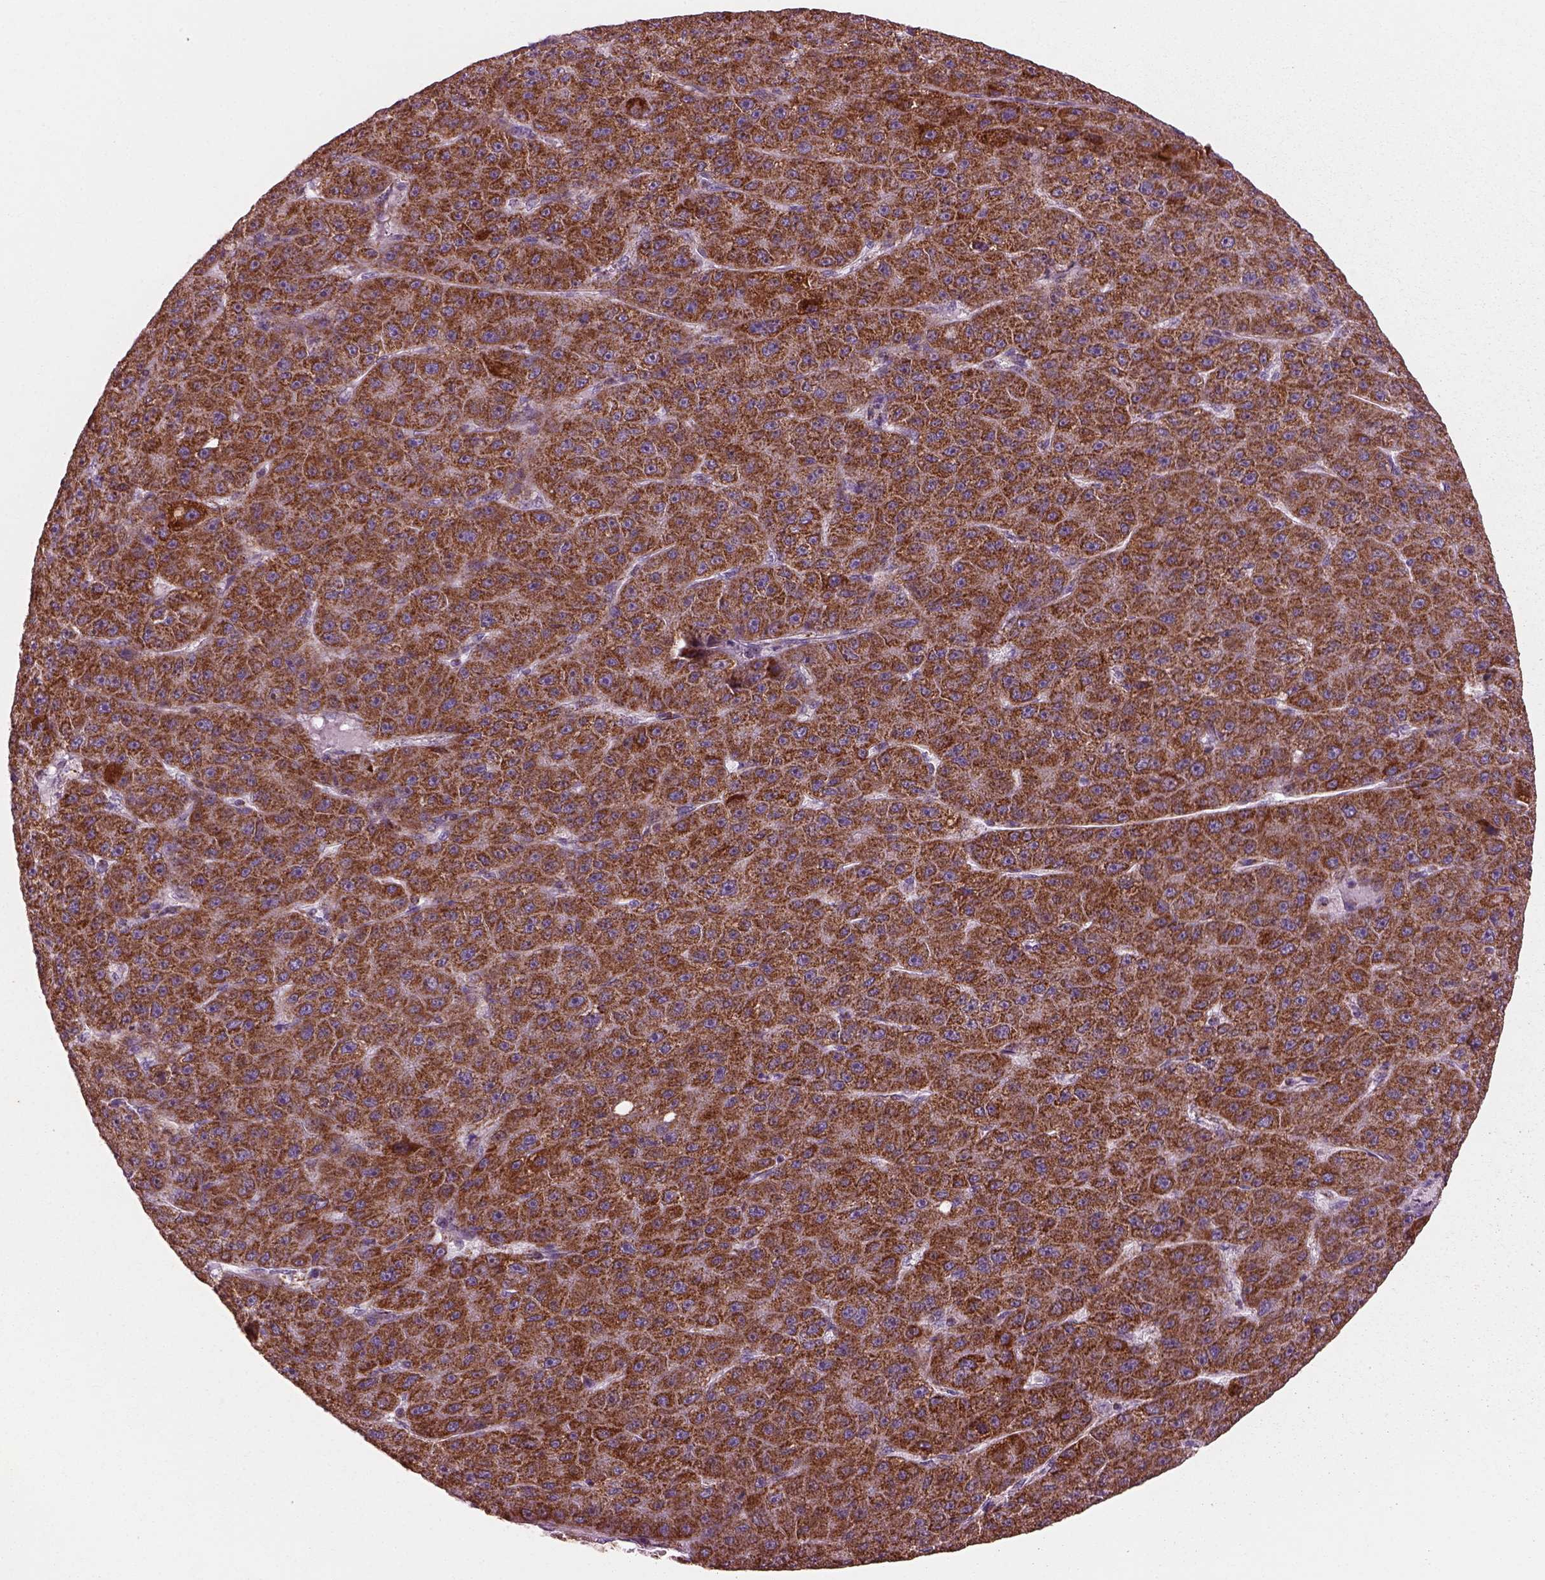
{"staining": {"intensity": "strong", "quantity": ">75%", "location": "cytoplasmic/membranous"}, "tissue": "liver cancer", "cell_type": "Tumor cells", "image_type": "cancer", "snomed": [{"axis": "morphology", "description": "Carcinoma, Hepatocellular, NOS"}, {"axis": "topography", "description": "Liver"}], "caption": "Approximately >75% of tumor cells in human liver cancer reveal strong cytoplasmic/membranous protein positivity as visualized by brown immunohistochemical staining.", "gene": "ATP5MF", "patient": {"sex": "male", "age": 67}}